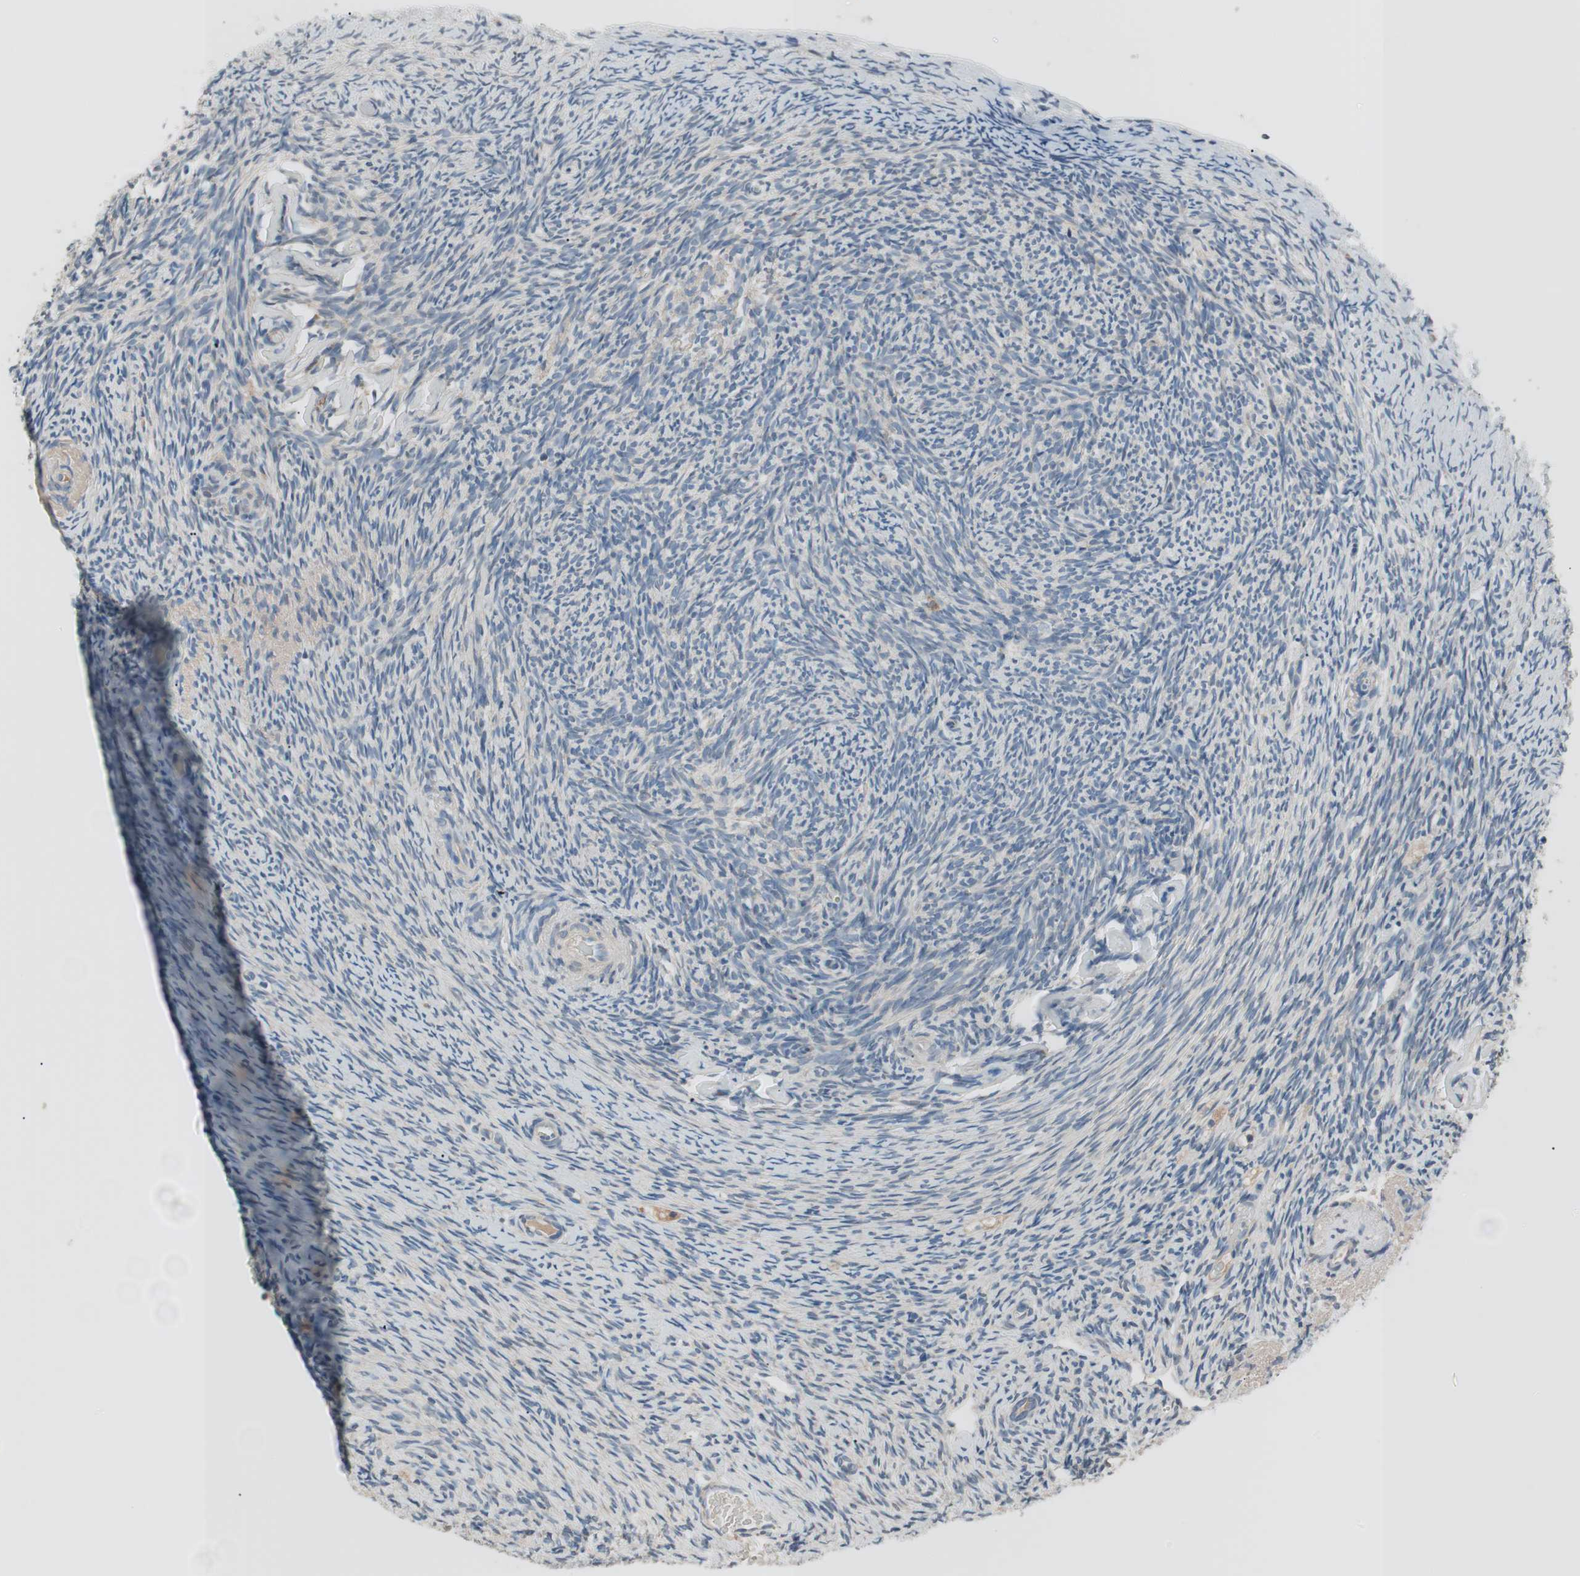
{"staining": {"intensity": "weak", "quantity": "<25%", "location": "cytoplasmic/membranous"}, "tissue": "ovary", "cell_type": "Ovarian stroma cells", "image_type": "normal", "snomed": [{"axis": "morphology", "description": "Normal tissue, NOS"}, {"axis": "topography", "description": "Ovary"}], "caption": "IHC image of normal ovary stained for a protein (brown), which reveals no expression in ovarian stroma cells. (Brightfield microscopy of DAB (3,3'-diaminobenzidine) immunohistochemistry (IHC) at high magnification).", "gene": "FADS2", "patient": {"sex": "female", "age": 60}}